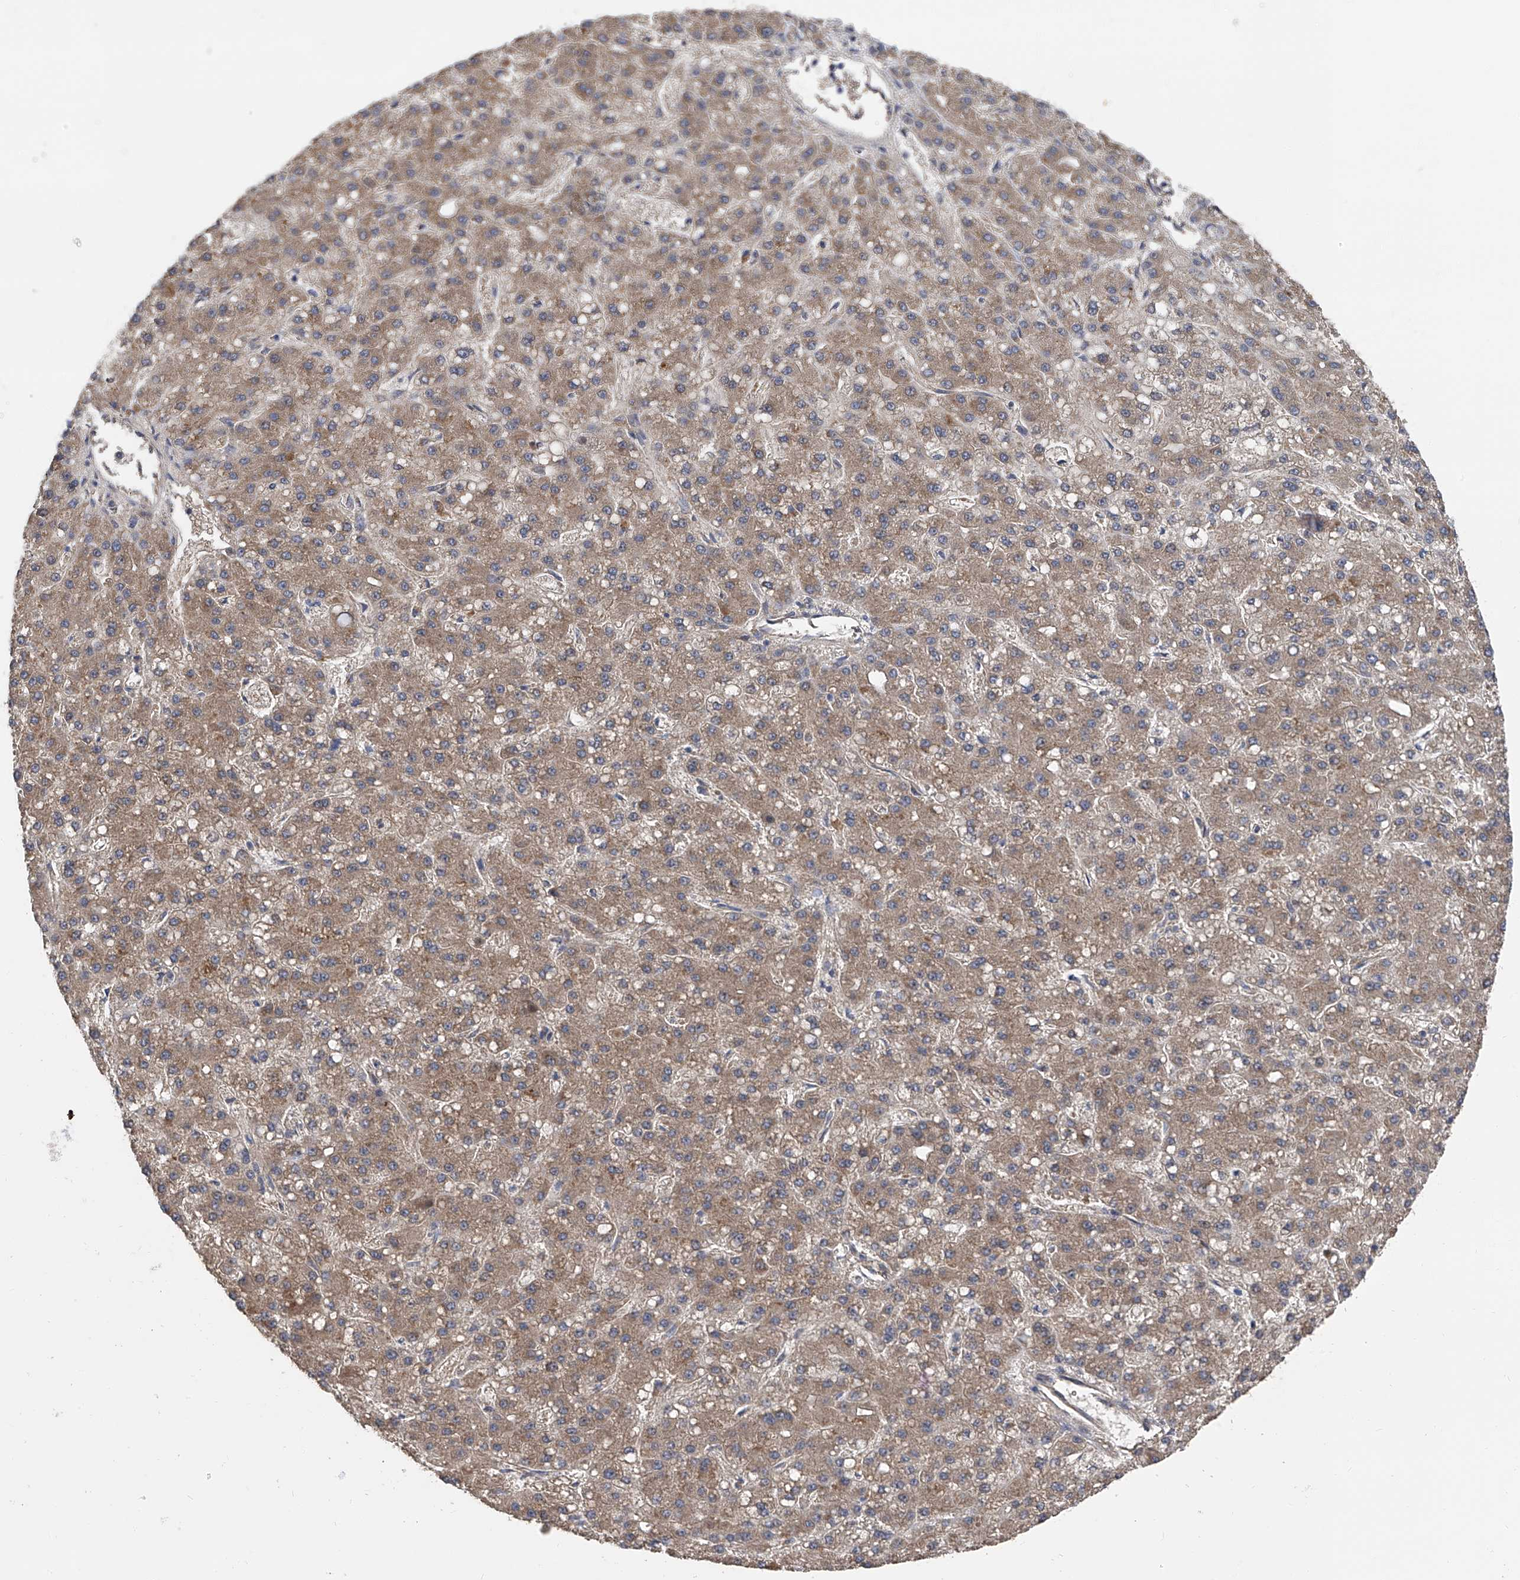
{"staining": {"intensity": "moderate", "quantity": ">75%", "location": "cytoplasmic/membranous"}, "tissue": "liver cancer", "cell_type": "Tumor cells", "image_type": "cancer", "snomed": [{"axis": "morphology", "description": "Carcinoma, Hepatocellular, NOS"}, {"axis": "topography", "description": "Liver"}], "caption": "Liver hepatocellular carcinoma was stained to show a protein in brown. There is medium levels of moderate cytoplasmic/membranous expression in about >75% of tumor cells.", "gene": "PTK2", "patient": {"sex": "male", "age": 67}}